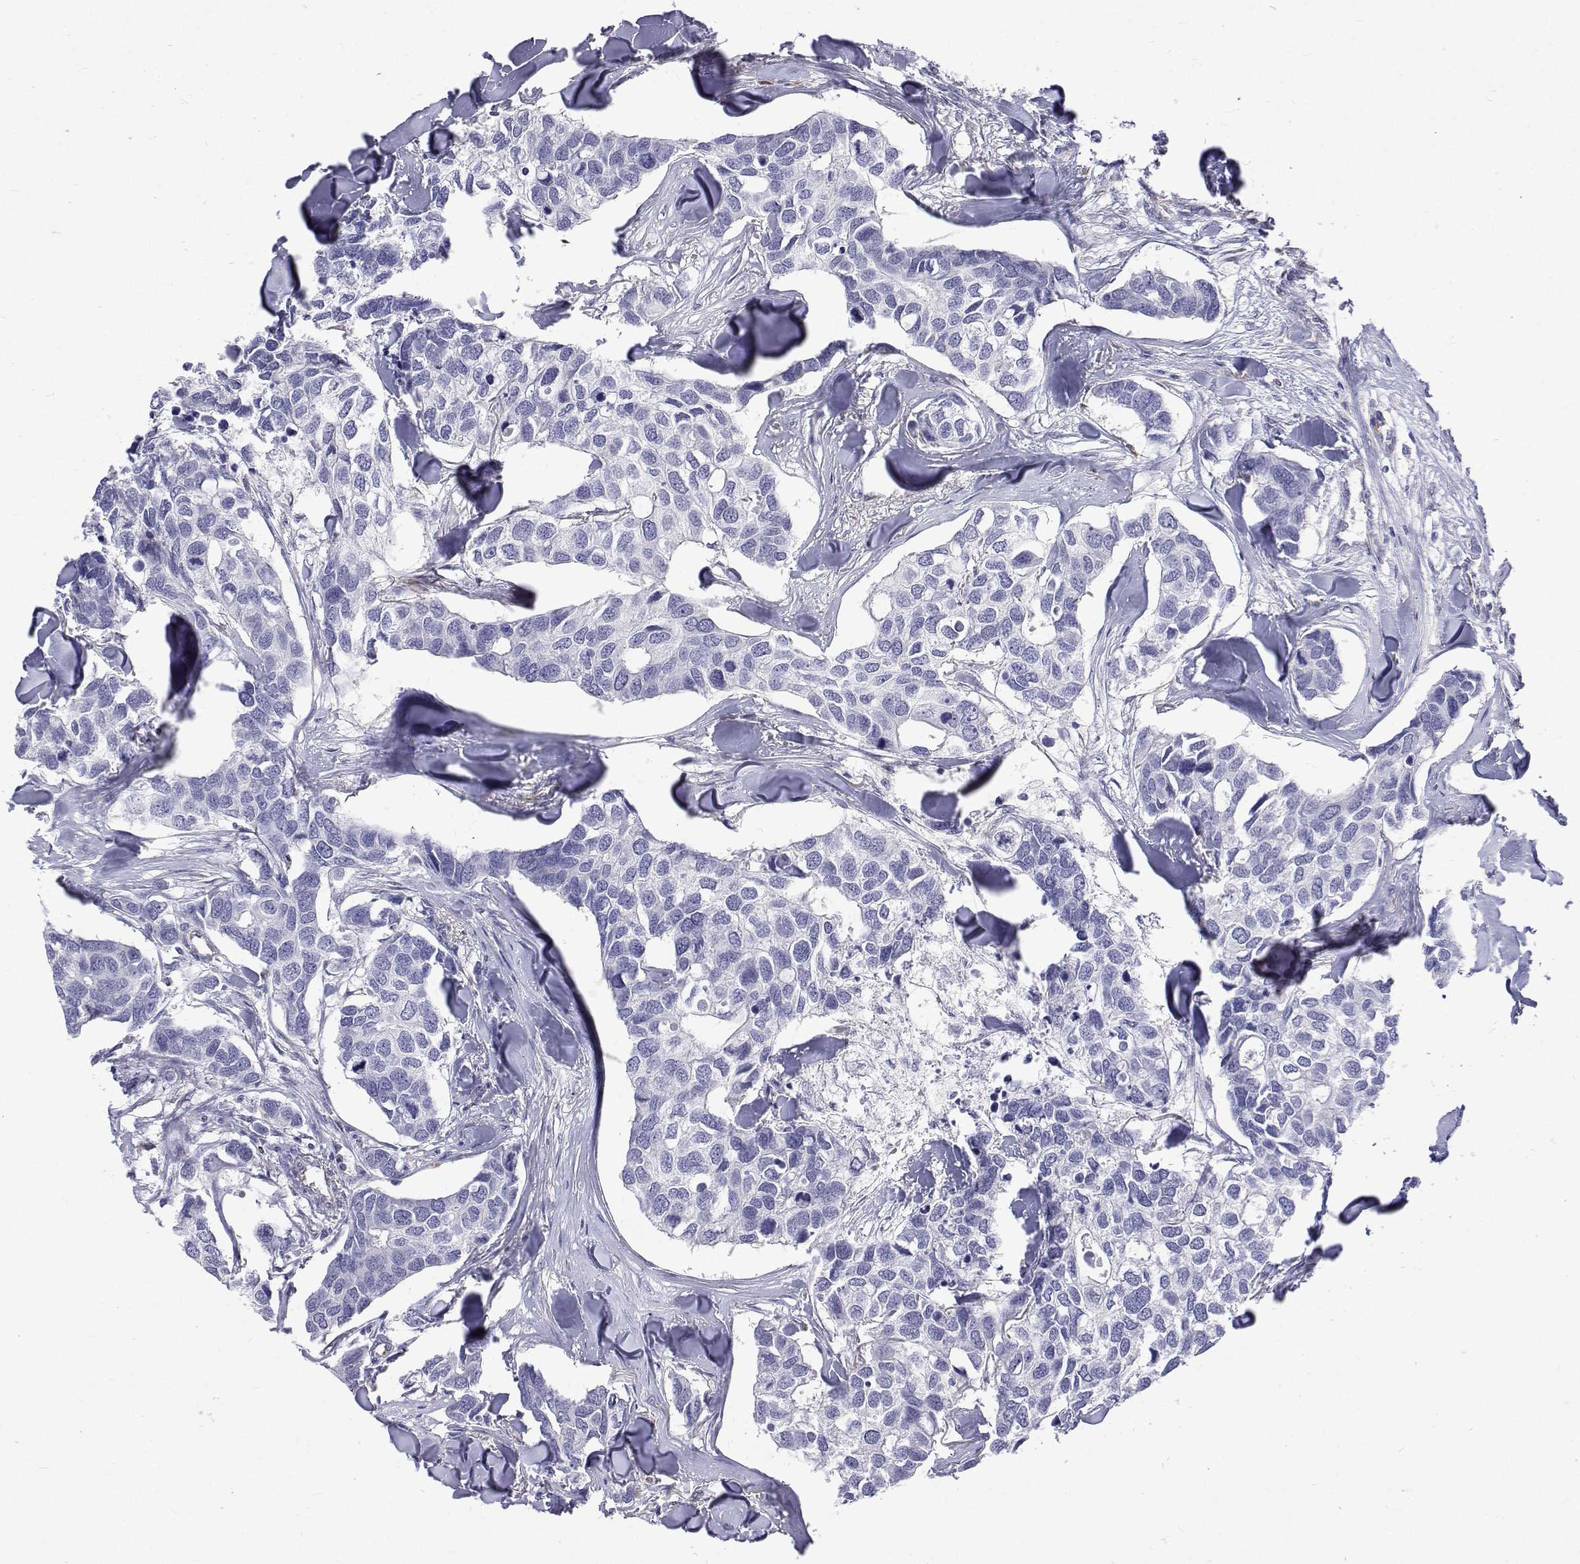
{"staining": {"intensity": "negative", "quantity": "none", "location": "none"}, "tissue": "breast cancer", "cell_type": "Tumor cells", "image_type": "cancer", "snomed": [{"axis": "morphology", "description": "Duct carcinoma"}, {"axis": "topography", "description": "Breast"}], "caption": "An image of human infiltrating ductal carcinoma (breast) is negative for staining in tumor cells.", "gene": "OPRPN", "patient": {"sex": "female", "age": 83}}